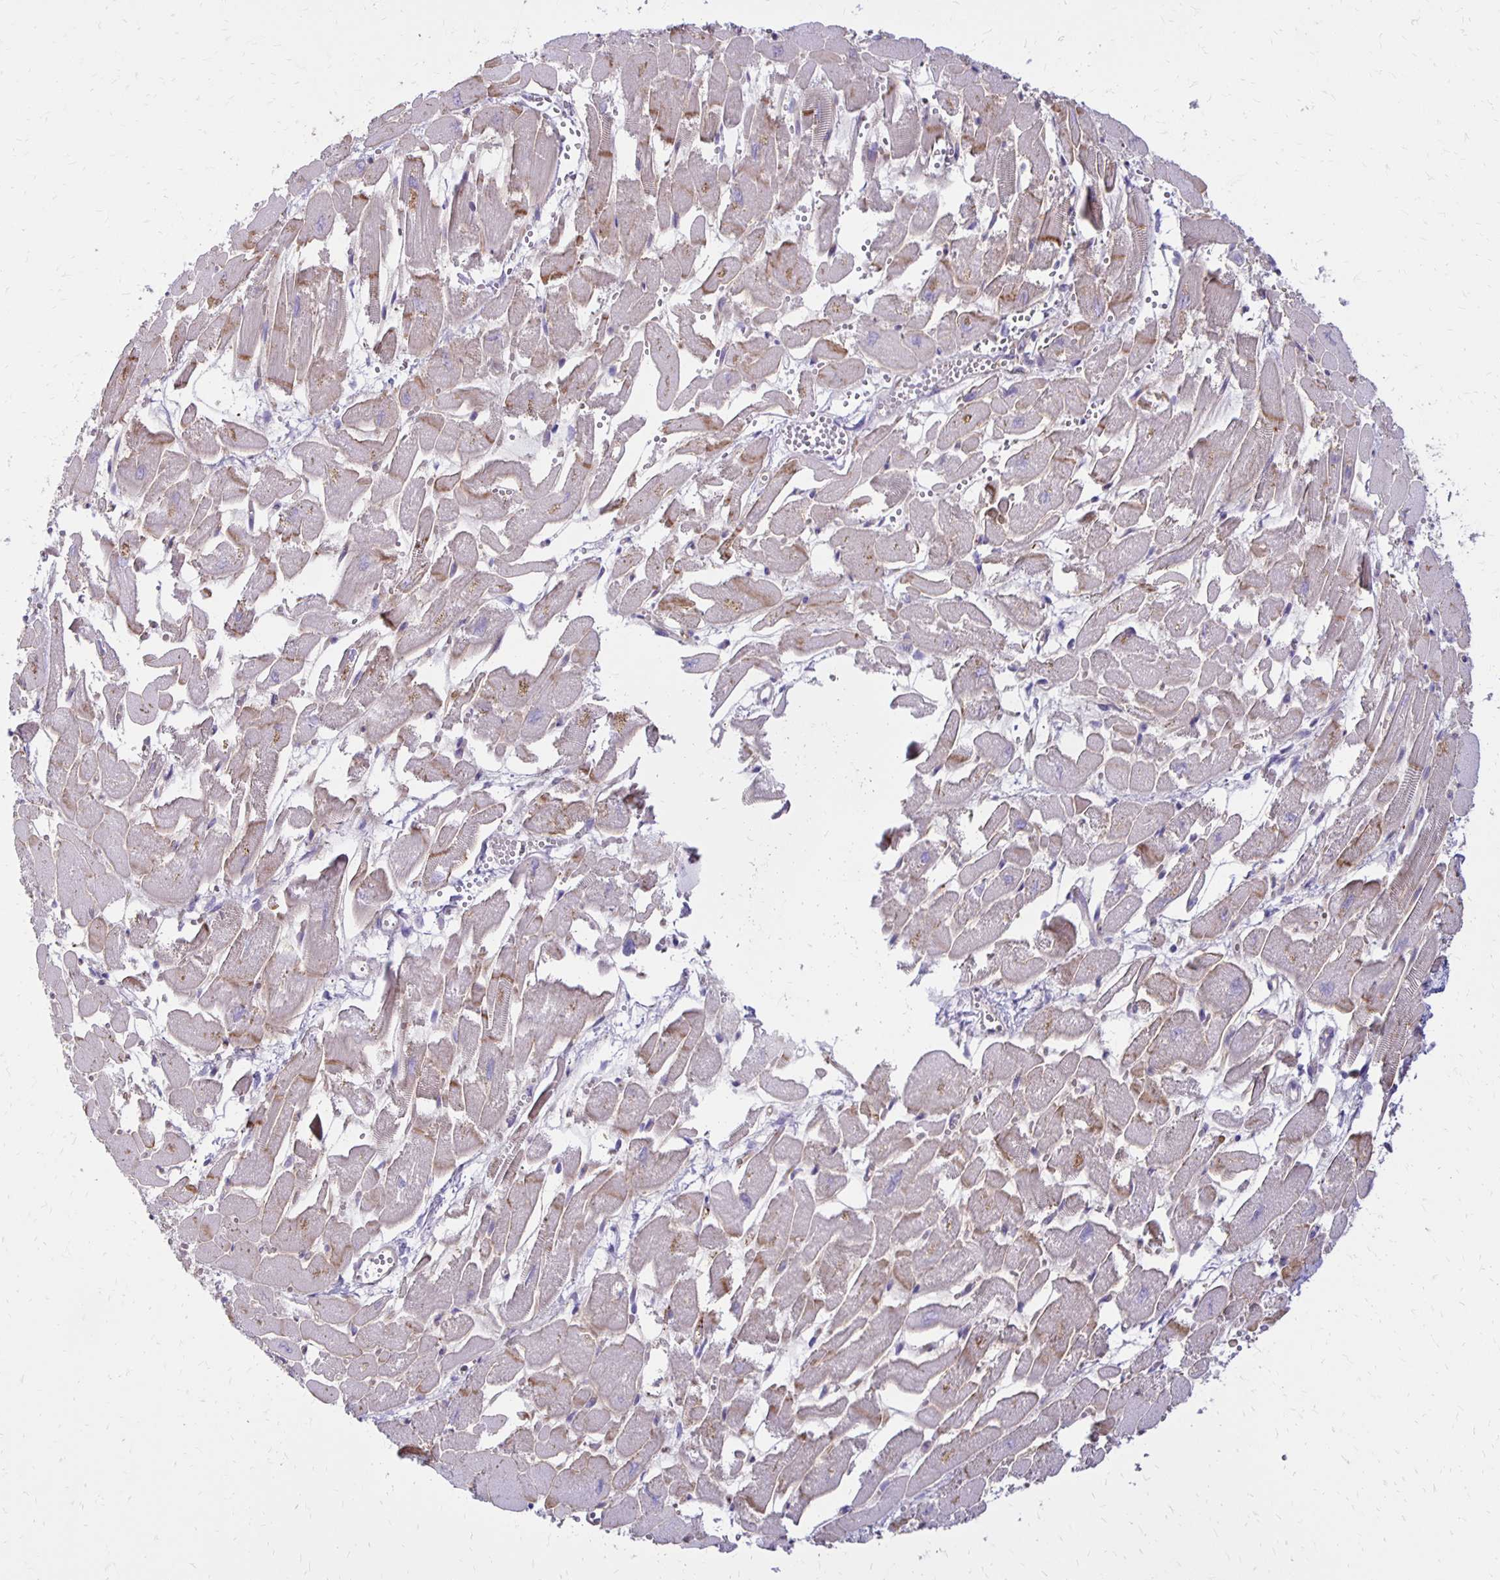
{"staining": {"intensity": "moderate", "quantity": "25%-75%", "location": "cytoplasmic/membranous"}, "tissue": "heart muscle", "cell_type": "Cardiomyocytes", "image_type": "normal", "snomed": [{"axis": "morphology", "description": "Normal tissue, NOS"}, {"axis": "topography", "description": "Heart"}], "caption": "Heart muscle stained with DAB (3,3'-diaminobenzidine) immunohistochemistry (IHC) displays medium levels of moderate cytoplasmic/membranous staining in approximately 25%-75% of cardiomyocytes. (Brightfield microscopy of DAB IHC at high magnification).", "gene": "TTYH1", "patient": {"sex": "female", "age": 52}}